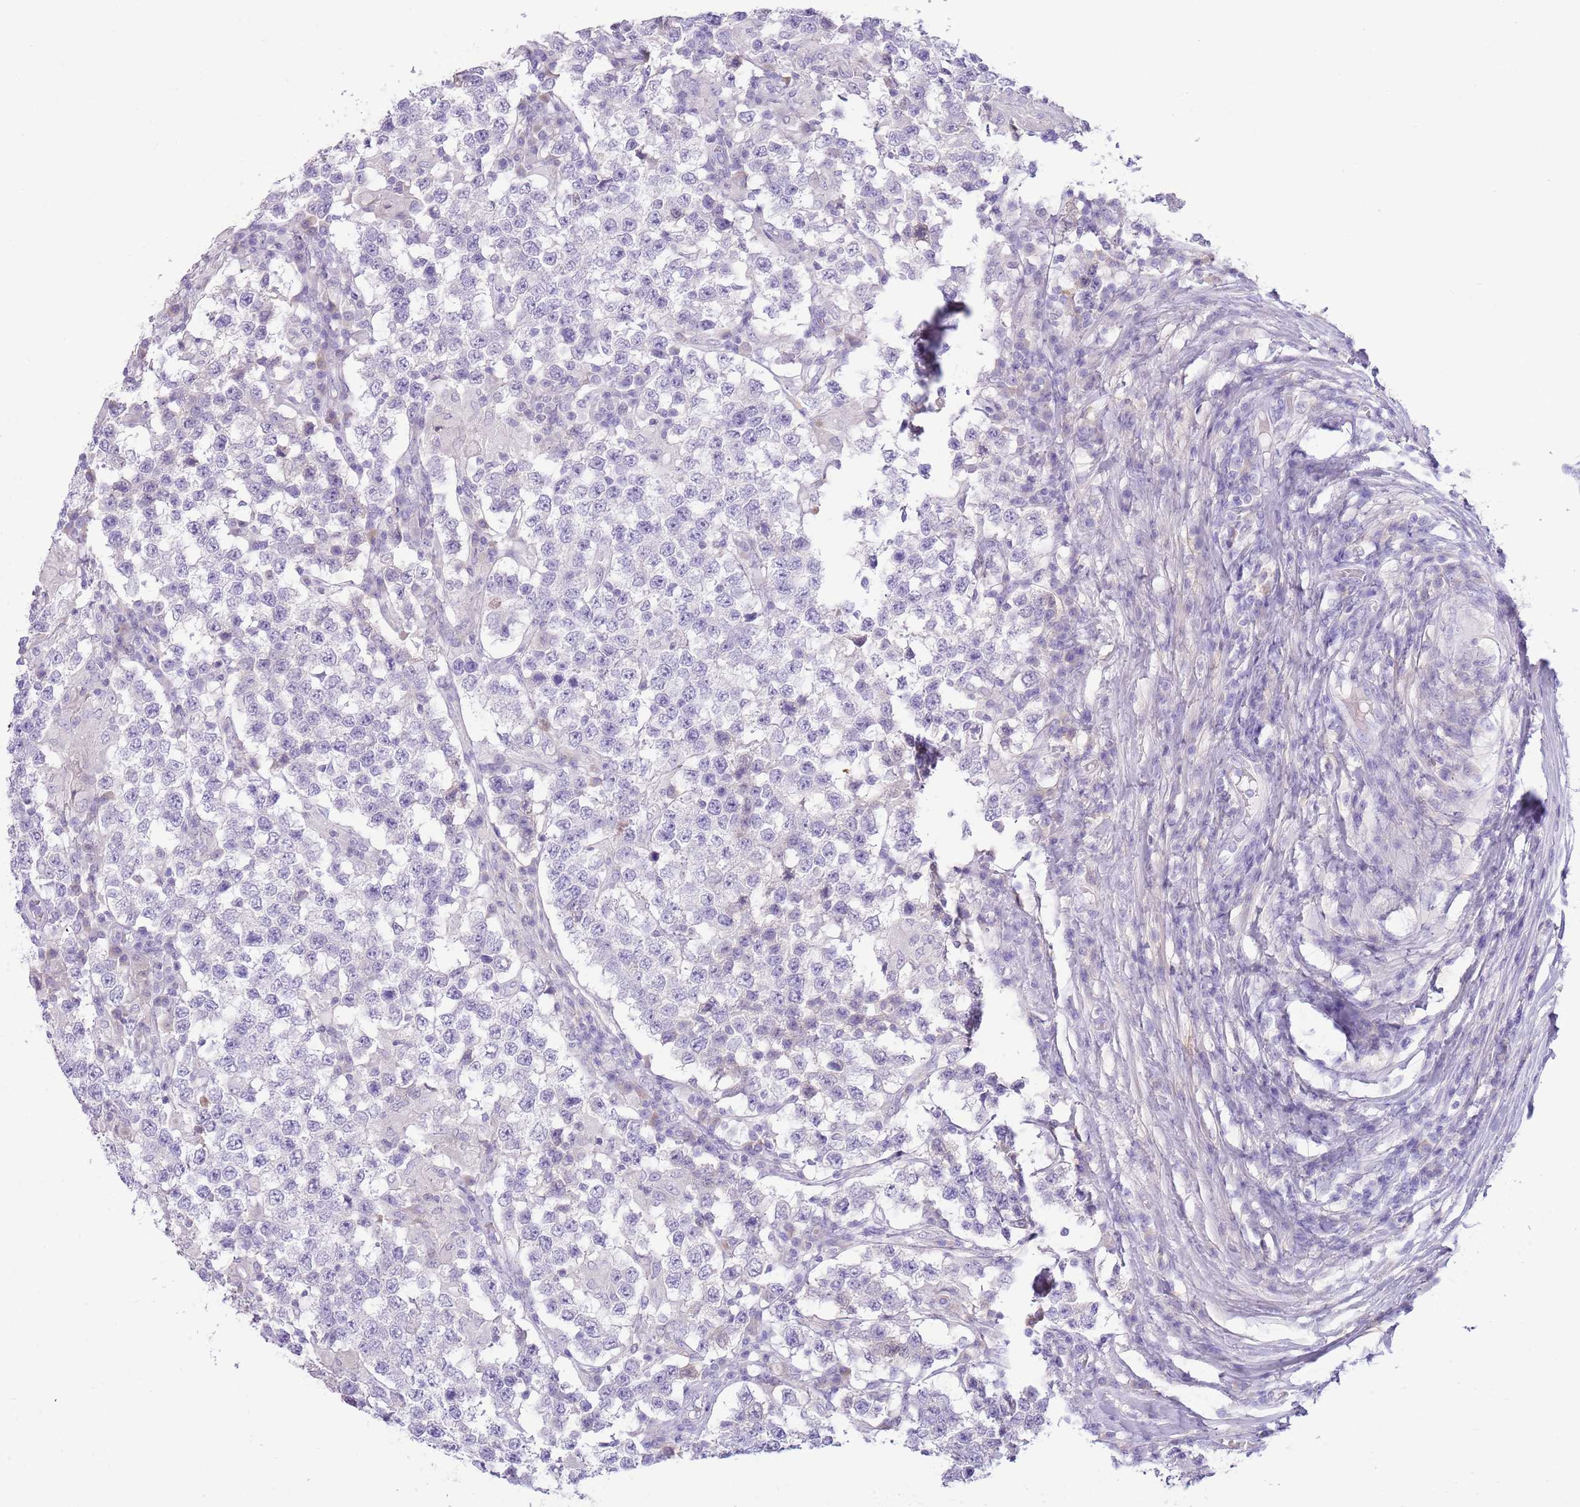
{"staining": {"intensity": "negative", "quantity": "none", "location": "none"}, "tissue": "testis cancer", "cell_type": "Tumor cells", "image_type": "cancer", "snomed": [{"axis": "morphology", "description": "Seminoma, NOS"}, {"axis": "morphology", "description": "Carcinoma, Embryonal, NOS"}, {"axis": "topography", "description": "Testis"}], "caption": "A histopathology image of human testis cancer is negative for staining in tumor cells. The staining was performed using DAB (3,3'-diaminobenzidine) to visualize the protein expression in brown, while the nuclei were stained in blue with hematoxylin (Magnification: 20x).", "gene": "TOX2", "patient": {"sex": "male", "age": 41}}